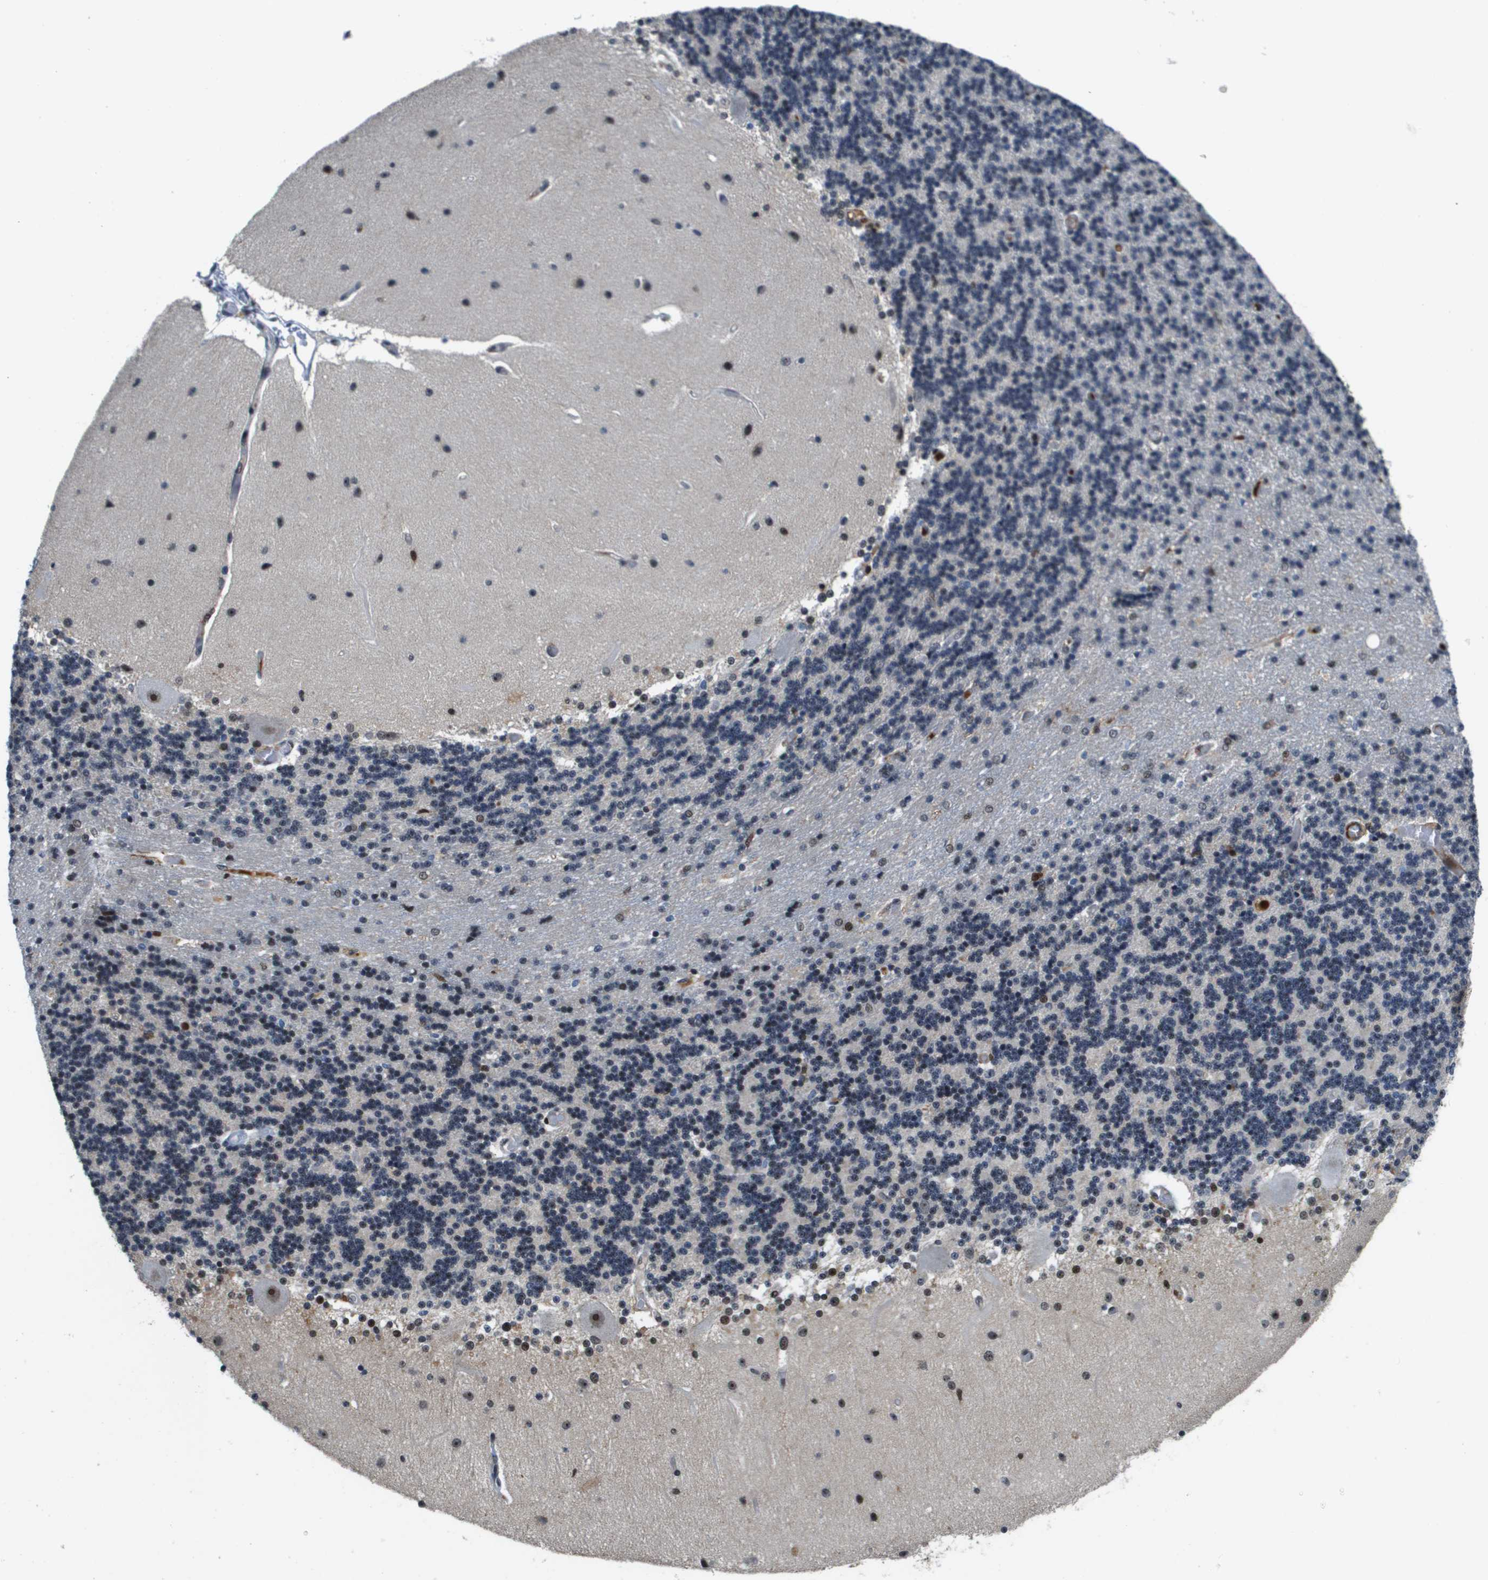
{"staining": {"intensity": "moderate", "quantity": "25%-75%", "location": "nuclear"}, "tissue": "cerebellum", "cell_type": "Cells in granular layer", "image_type": "normal", "snomed": [{"axis": "morphology", "description": "Normal tissue, NOS"}, {"axis": "topography", "description": "Cerebellum"}], "caption": "High-power microscopy captured an immunohistochemistry (IHC) micrograph of benign cerebellum, revealing moderate nuclear positivity in approximately 25%-75% of cells in granular layer.", "gene": "EP400", "patient": {"sex": "female", "age": 54}}